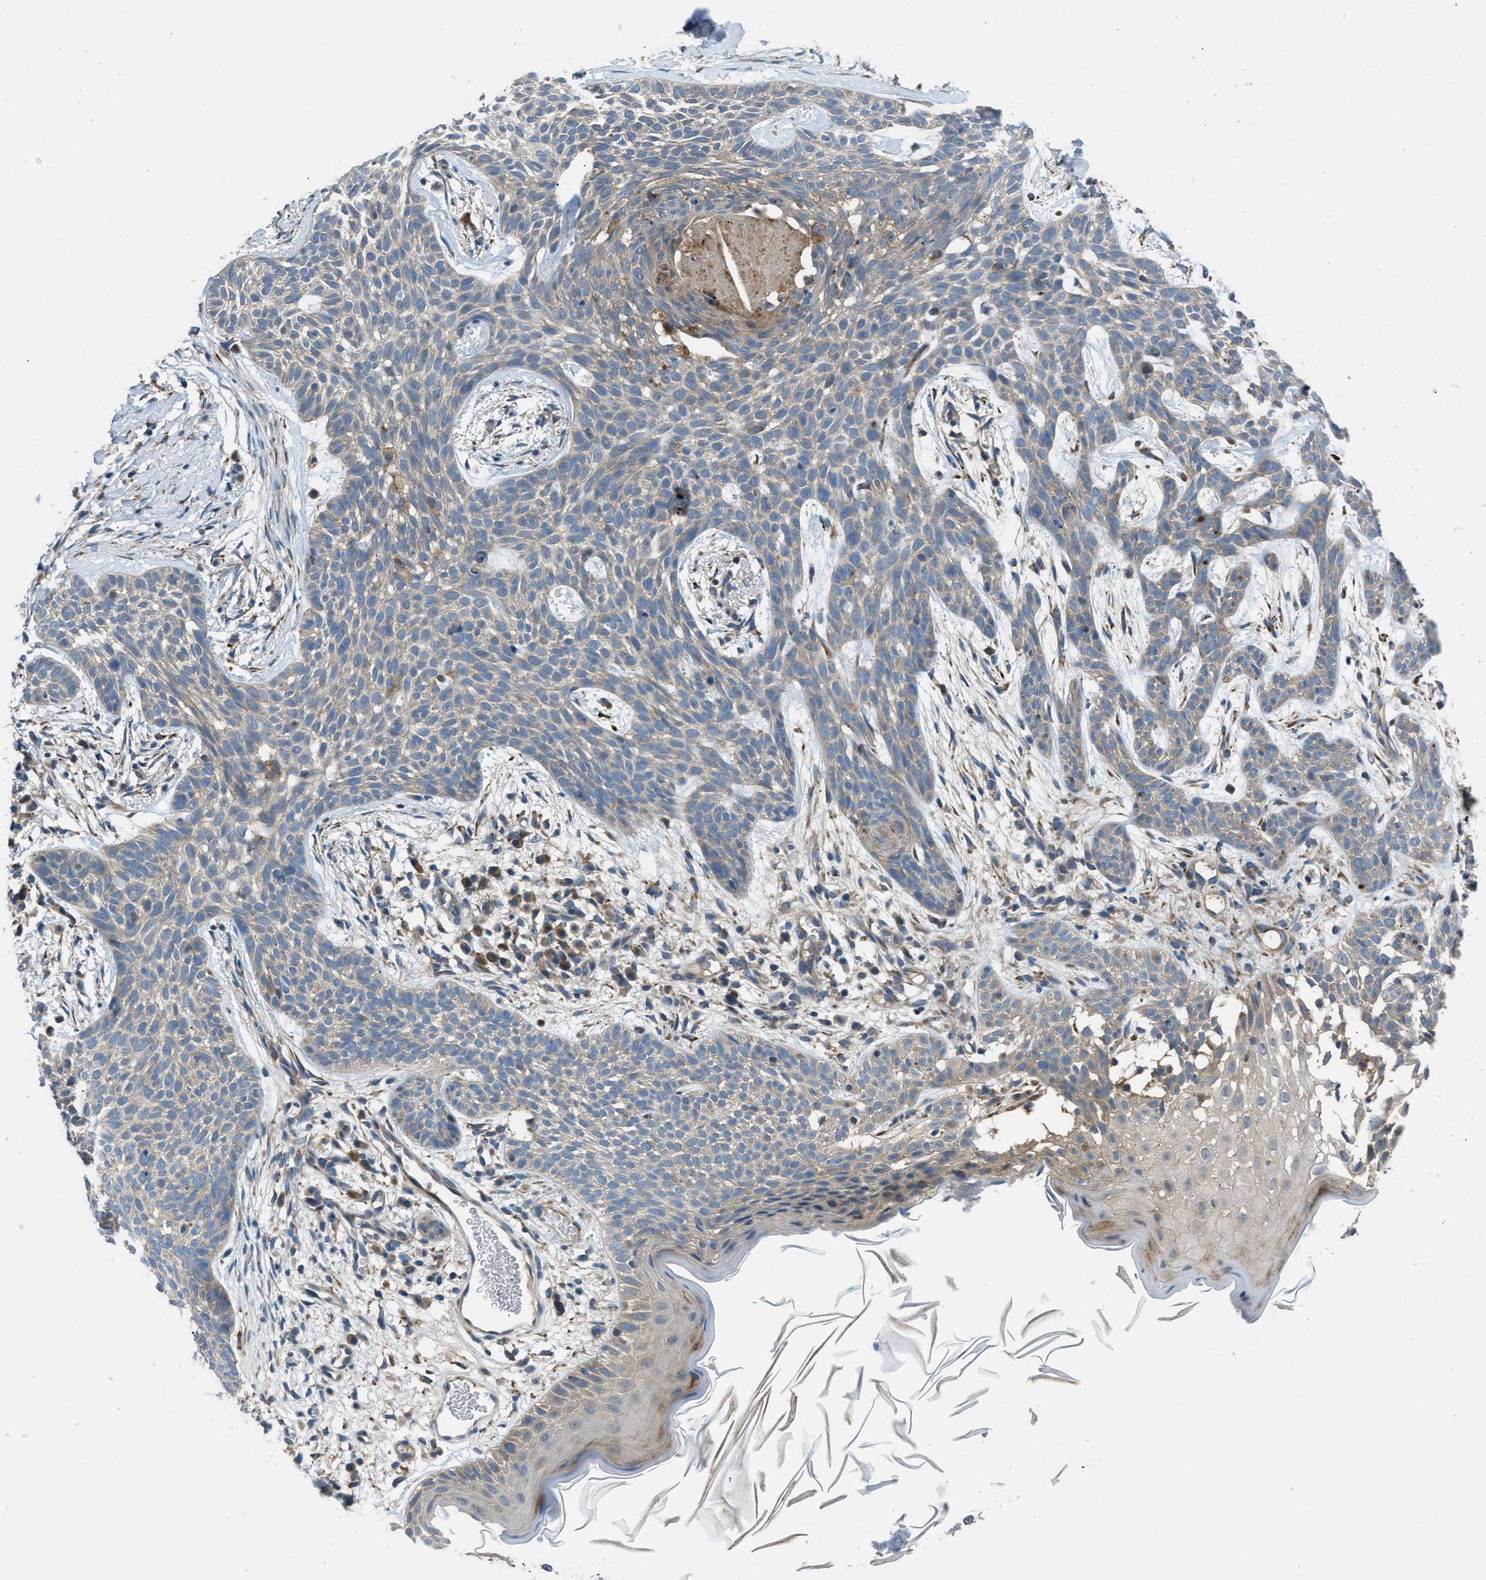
{"staining": {"intensity": "weak", "quantity": ">75%", "location": "cytoplasmic/membranous"}, "tissue": "skin cancer", "cell_type": "Tumor cells", "image_type": "cancer", "snomed": [{"axis": "morphology", "description": "Basal cell carcinoma"}, {"axis": "topography", "description": "Skin"}], "caption": "Skin cancer tissue shows weak cytoplasmic/membranous staining in approximately >75% of tumor cells, visualized by immunohistochemistry. Nuclei are stained in blue.", "gene": "MAP3K20", "patient": {"sex": "female", "age": 59}}